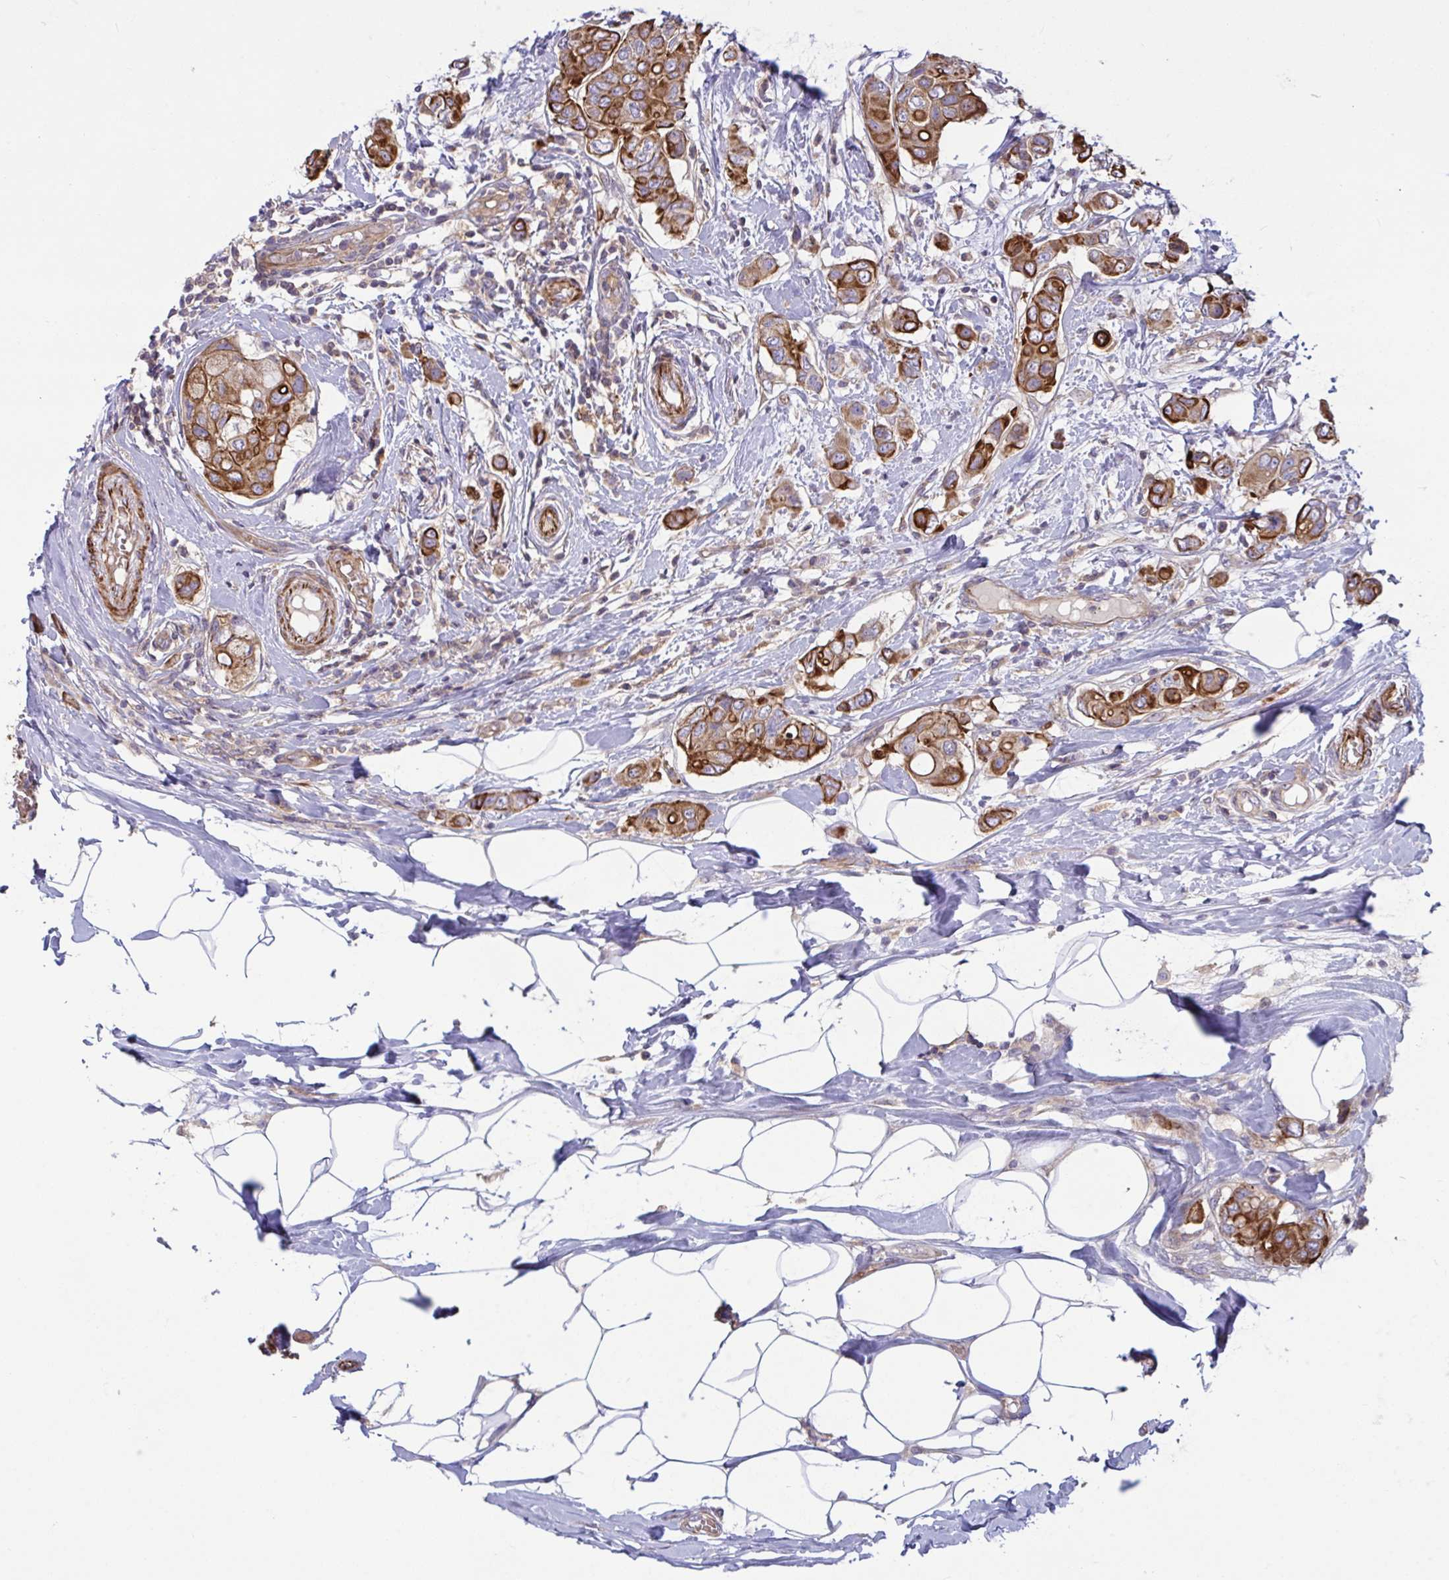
{"staining": {"intensity": "strong", "quantity": ">75%", "location": "cytoplasmic/membranous"}, "tissue": "breast cancer", "cell_type": "Tumor cells", "image_type": "cancer", "snomed": [{"axis": "morphology", "description": "Lobular carcinoma"}, {"axis": "topography", "description": "Breast"}], "caption": "An IHC histopathology image of neoplastic tissue is shown. Protein staining in brown labels strong cytoplasmic/membranous positivity in breast lobular carcinoma within tumor cells.", "gene": "TANK", "patient": {"sex": "female", "age": 51}}